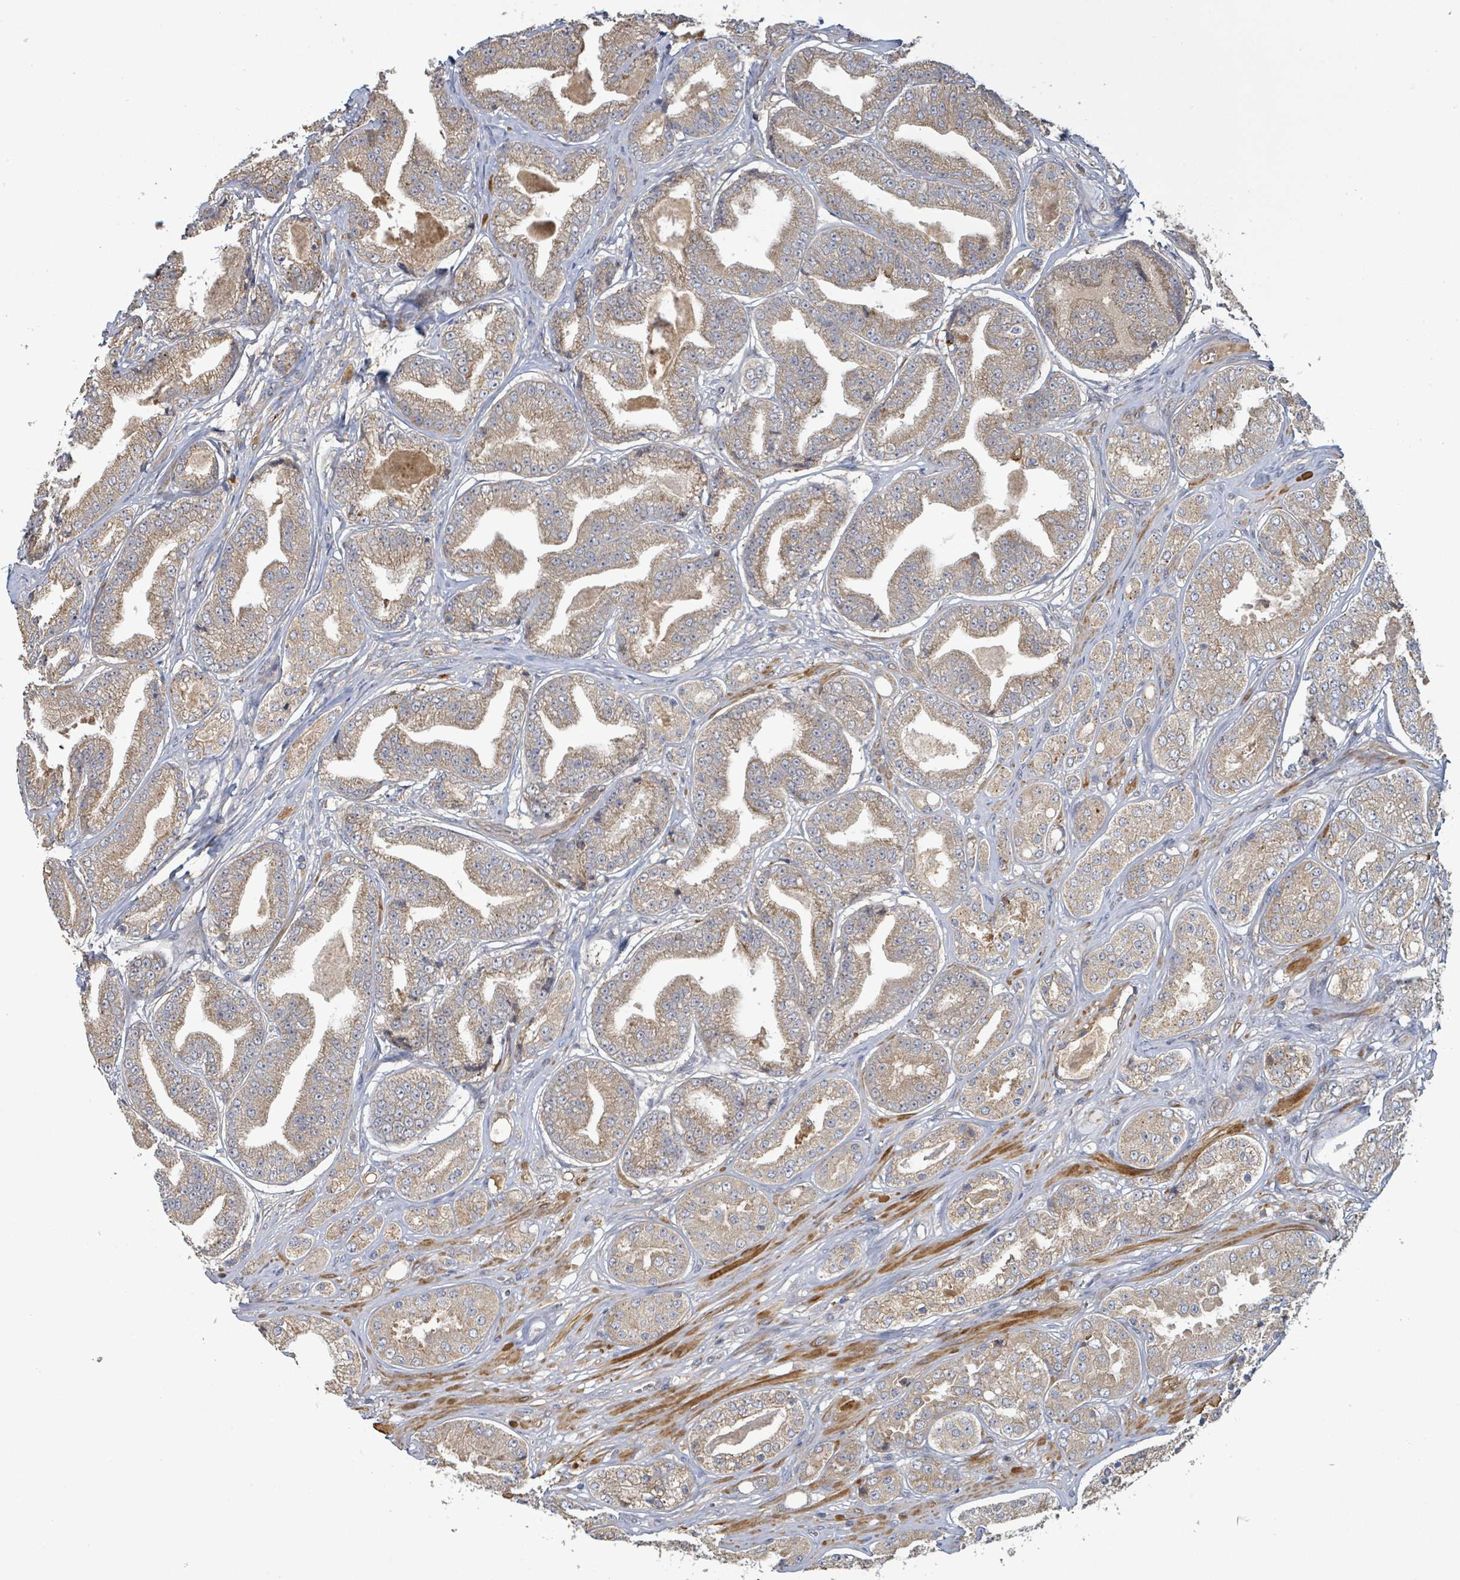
{"staining": {"intensity": "weak", "quantity": ">75%", "location": "cytoplasmic/membranous"}, "tissue": "prostate cancer", "cell_type": "Tumor cells", "image_type": "cancer", "snomed": [{"axis": "morphology", "description": "Adenocarcinoma, High grade"}, {"axis": "topography", "description": "Prostate"}], "caption": "A brown stain labels weak cytoplasmic/membranous staining of a protein in human prostate cancer tumor cells.", "gene": "STARD4", "patient": {"sex": "male", "age": 63}}